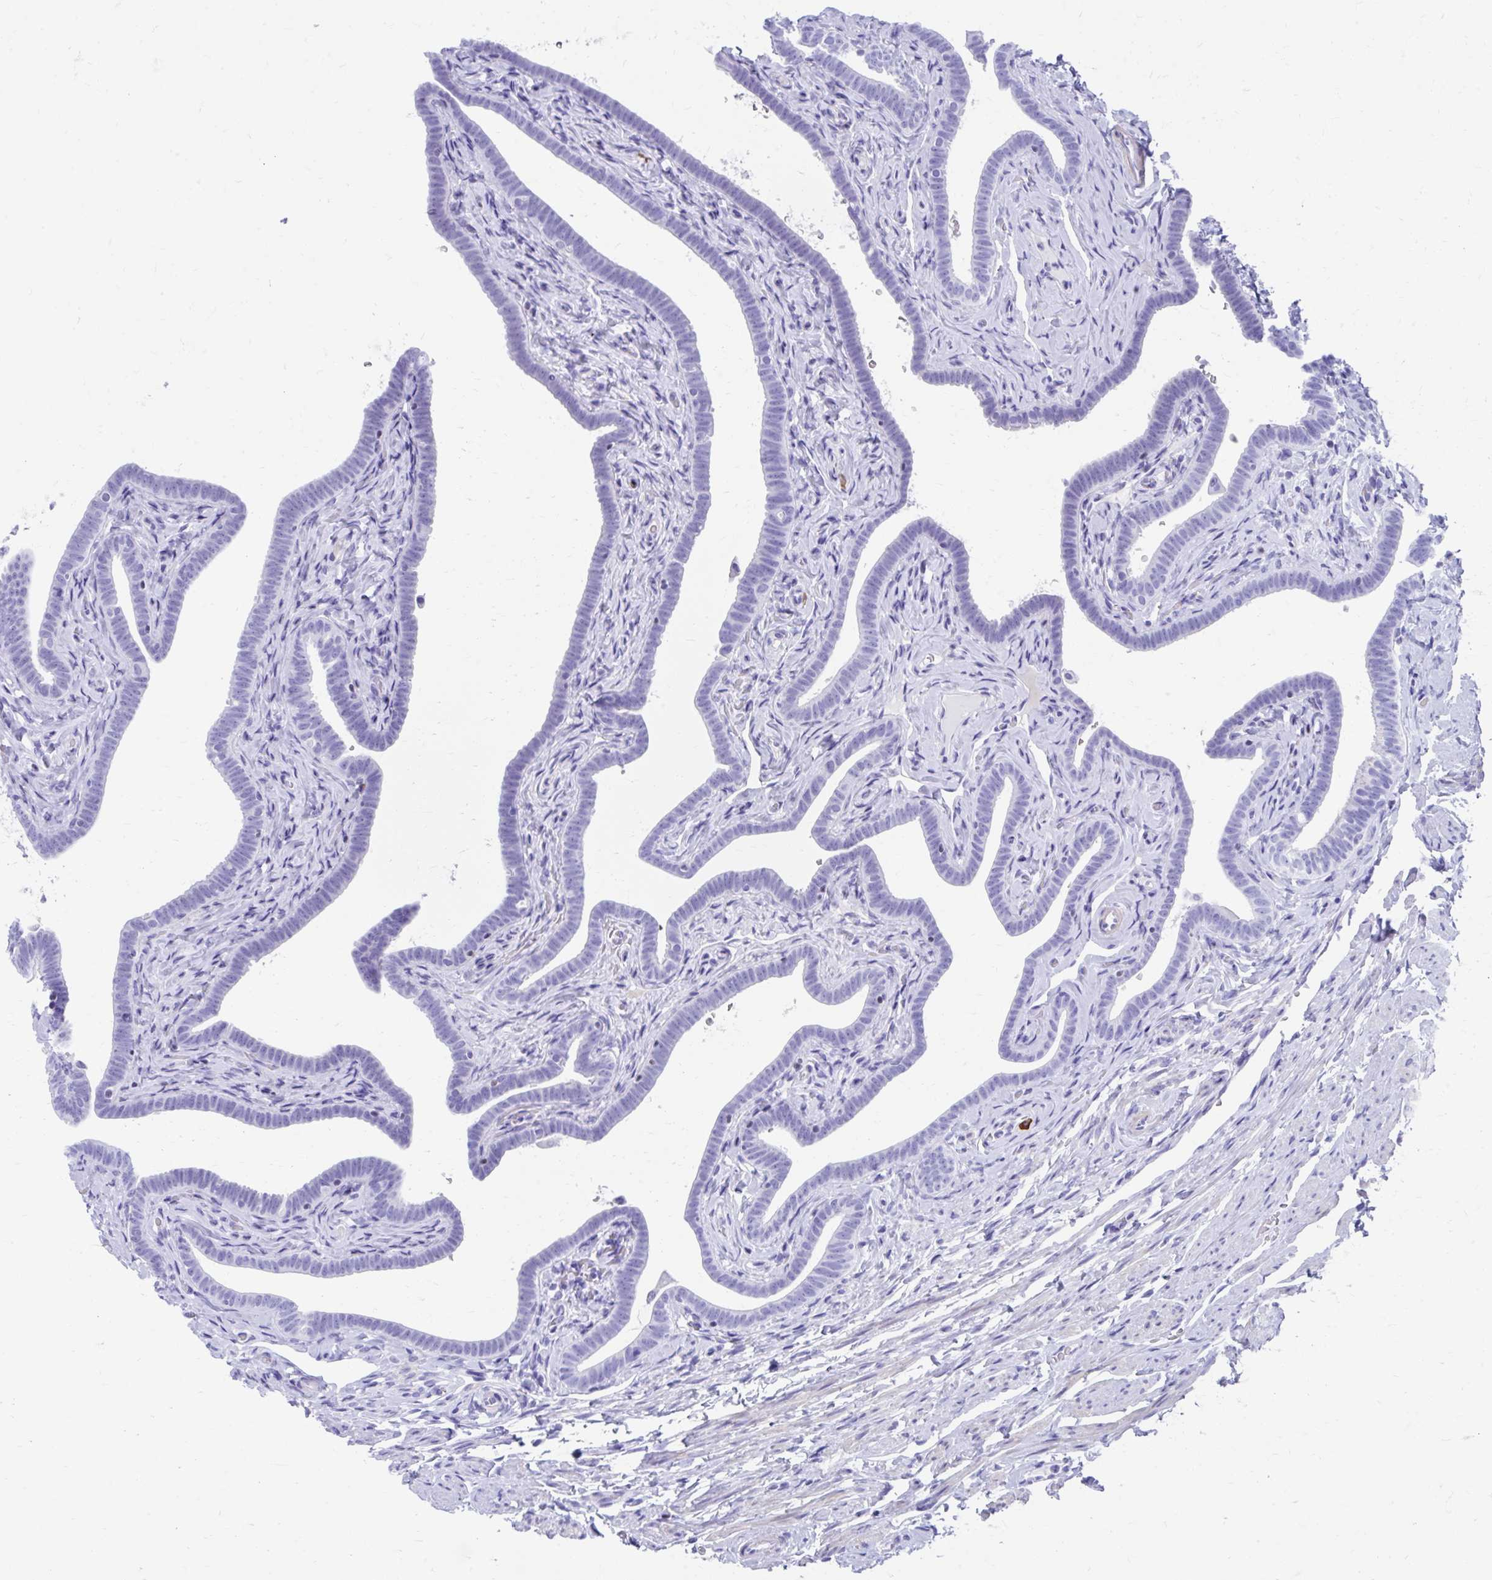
{"staining": {"intensity": "negative", "quantity": "none", "location": "none"}, "tissue": "fallopian tube", "cell_type": "Glandular cells", "image_type": "normal", "snomed": [{"axis": "morphology", "description": "Normal tissue, NOS"}, {"axis": "topography", "description": "Fallopian tube"}], "caption": "Immunohistochemistry (IHC) micrograph of unremarkable fallopian tube stained for a protein (brown), which exhibits no expression in glandular cells.", "gene": "RUNX3", "patient": {"sex": "female", "age": 69}}